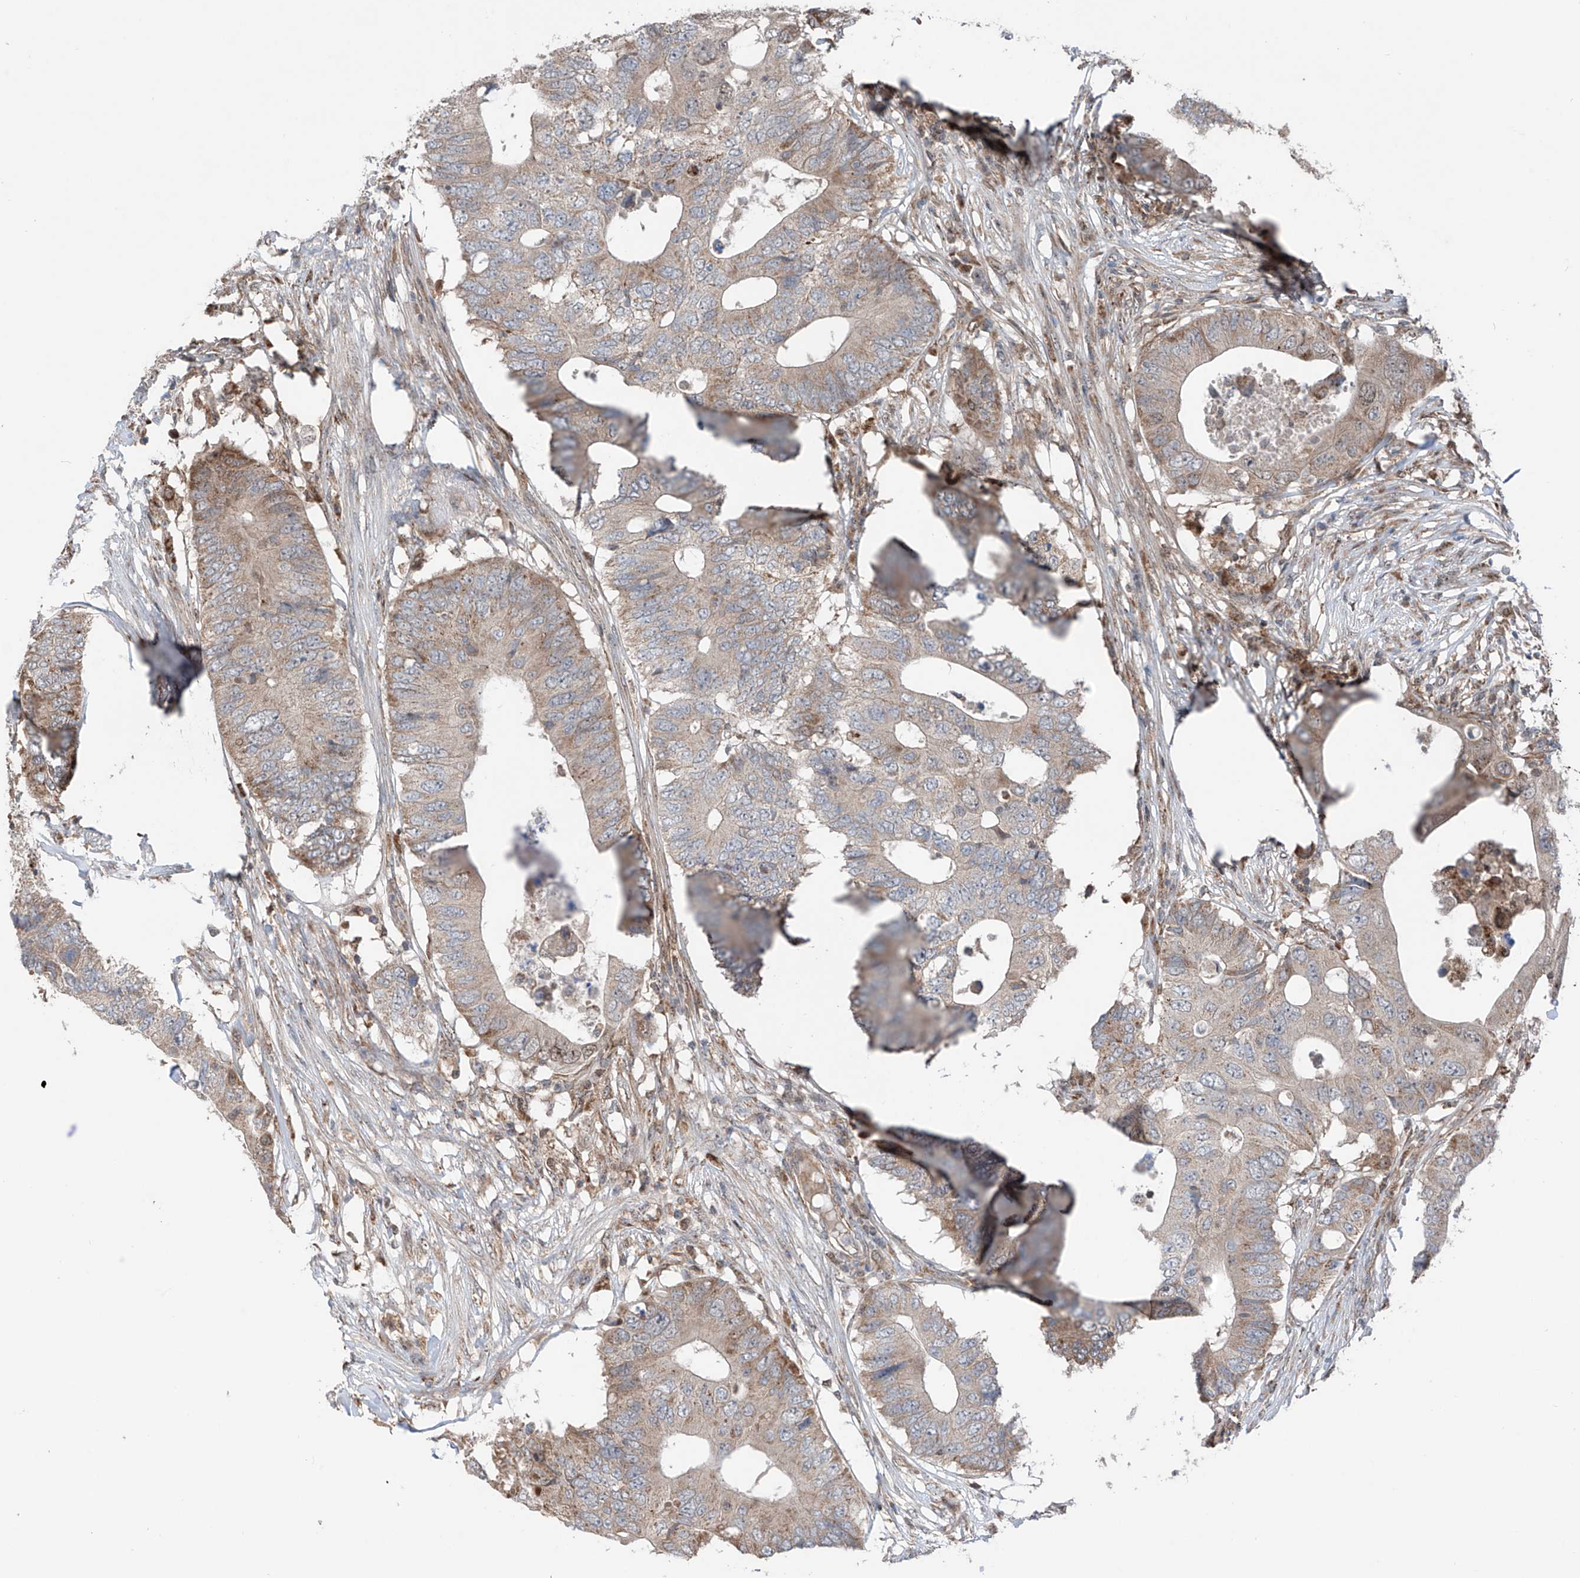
{"staining": {"intensity": "weak", "quantity": ">75%", "location": "cytoplasmic/membranous"}, "tissue": "colorectal cancer", "cell_type": "Tumor cells", "image_type": "cancer", "snomed": [{"axis": "morphology", "description": "Adenocarcinoma, NOS"}, {"axis": "topography", "description": "Colon"}], "caption": "Immunohistochemistry of colorectal adenocarcinoma displays low levels of weak cytoplasmic/membranous staining in about >75% of tumor cells.", "gene": "SAMD3", "patient": {"sex": "male", "age": 71}}